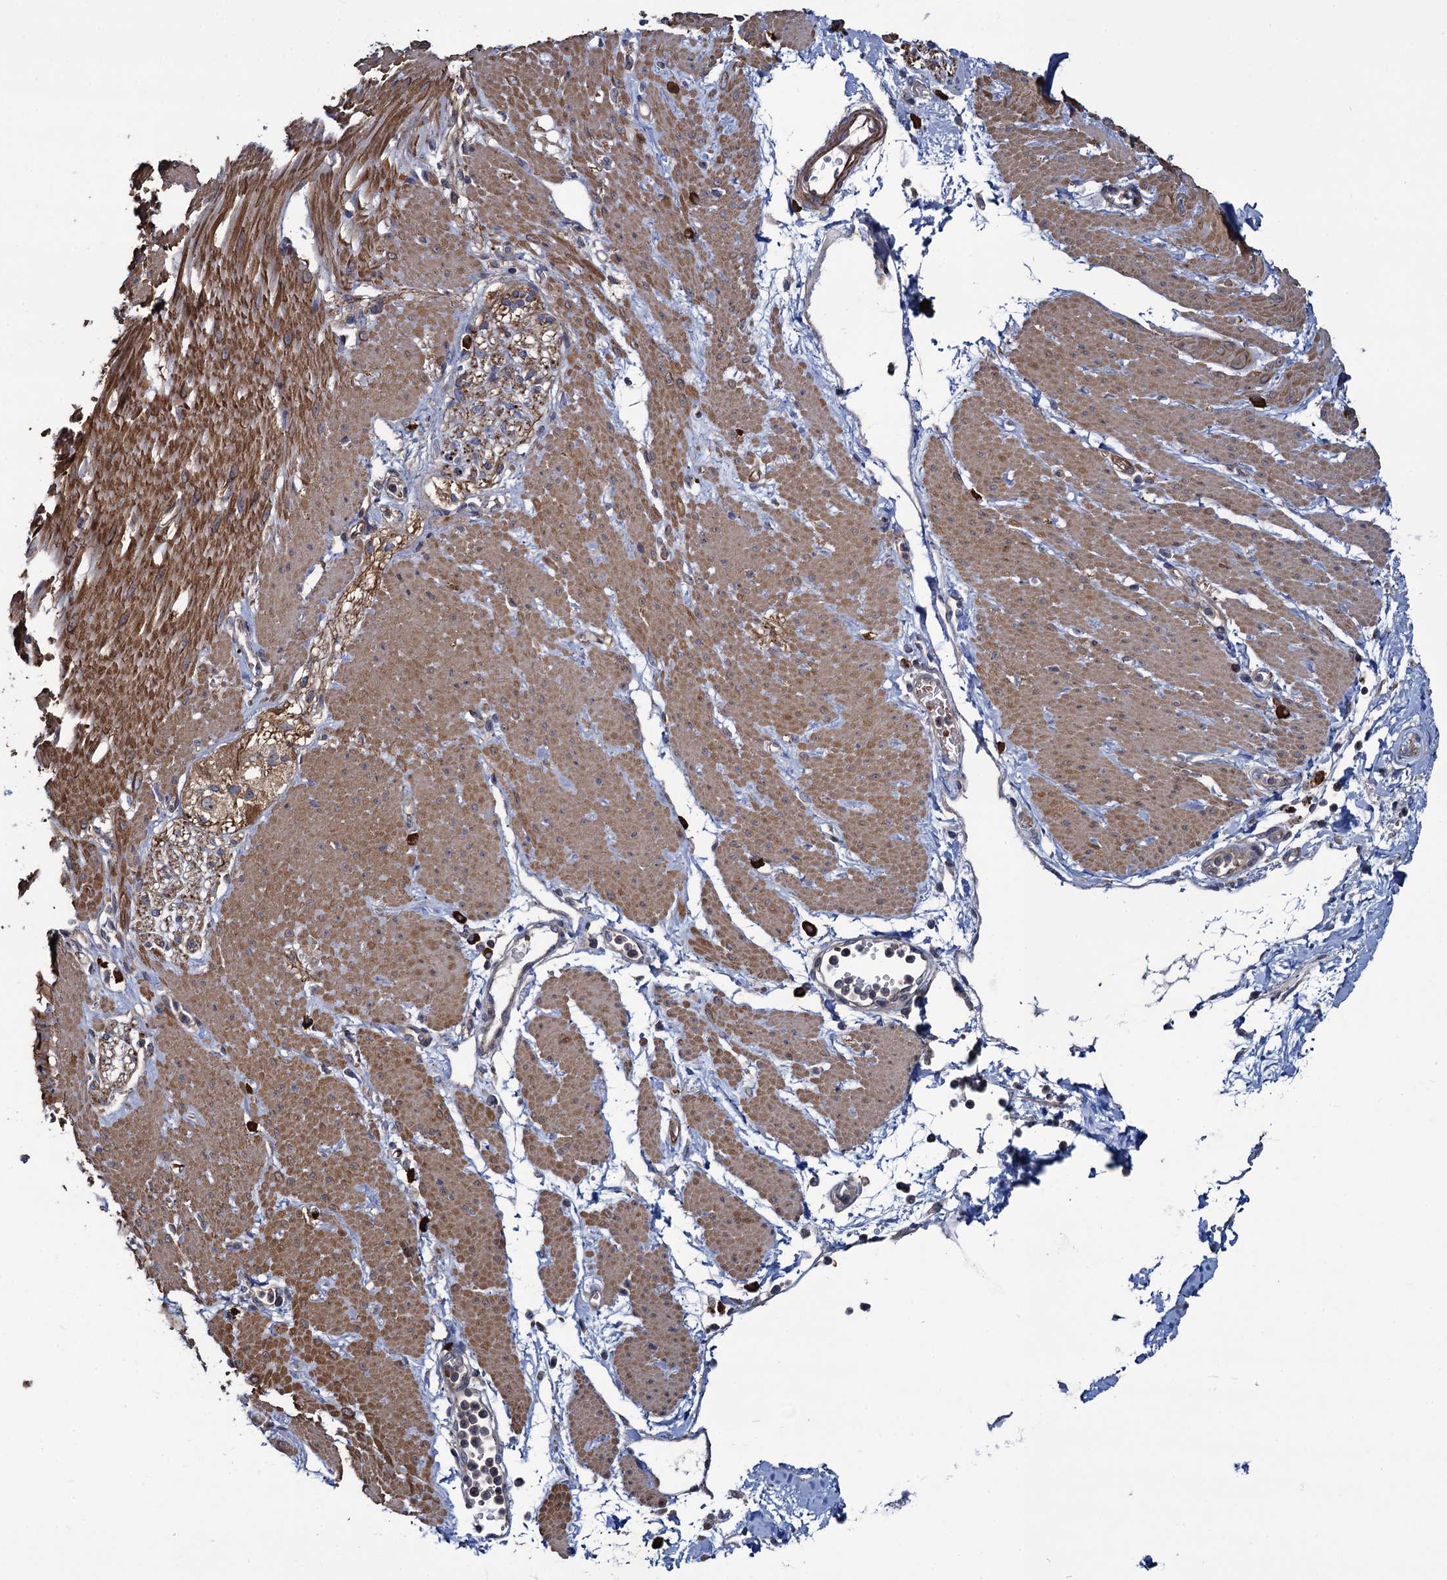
{"staining": {"intensity": "weak", "quantity": "25%-75%", "location": "cytoplasmic/membranous"}, "tissue": "adipose tissue", "cell_type": "Adipocytes", "image_type": "normal", "snomed": [{"axis": "morphology", "description": "Normal tissue, NOS"}, {"axis": "morphology", "description": "Adenocarcinoma, NOS"}, {"axis": "topography", "description": "Duodenum"}, {"axis": "topography", "description": "Peripheral nerve tissue"}], "caption": "Immunohistochemistry (IHC) image of unremarkable adipose tissue: adipose tissue stained using immunohistochemistry demonstrates low levels of weak protein expression localized specifically in the cytoplasmic/membranous of adipocytes, appearing as a cytoplasmic/membranous brown color.", "gene": "KXD1", "patient": {"sex": "female", "age": 60}}